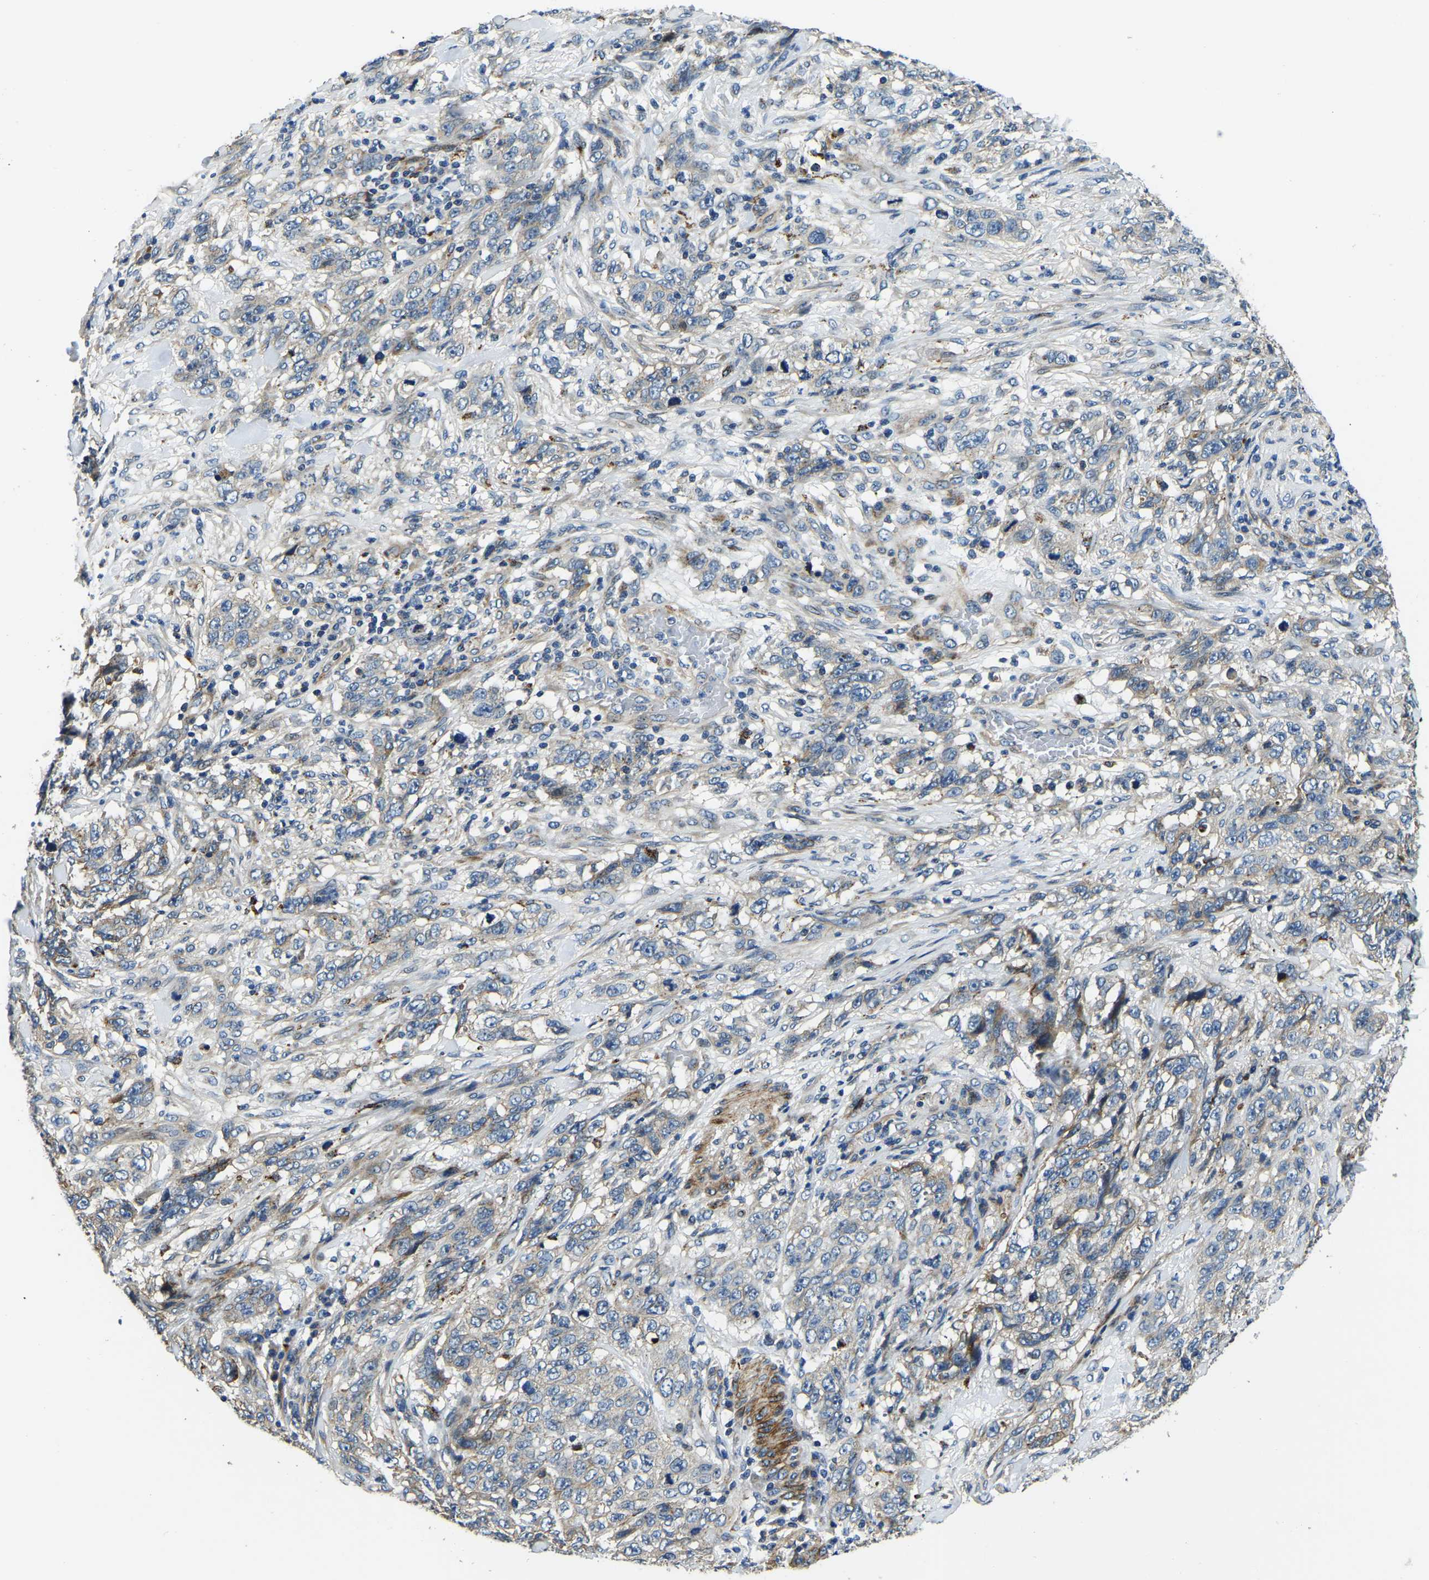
{"staining": {"intensity": "weak", "quantity": "<25%", "location": "cytoplasmic/membranous"}, "tissue": "stomach cancer", "cell_type": "Tumor cells", "image_type": "cancer", "snomed": [{"axis": "morphology", "description": "Adenocarcinoma, NOS"}, {"axis": "topography", "description": "Stomach"}], "caption": "Image shows no protein positivity in tumor cells of adenocarcinoma (stomach) tissue.", "gene": "RNF39", "patient": {"sex": "male", "age": 48}}